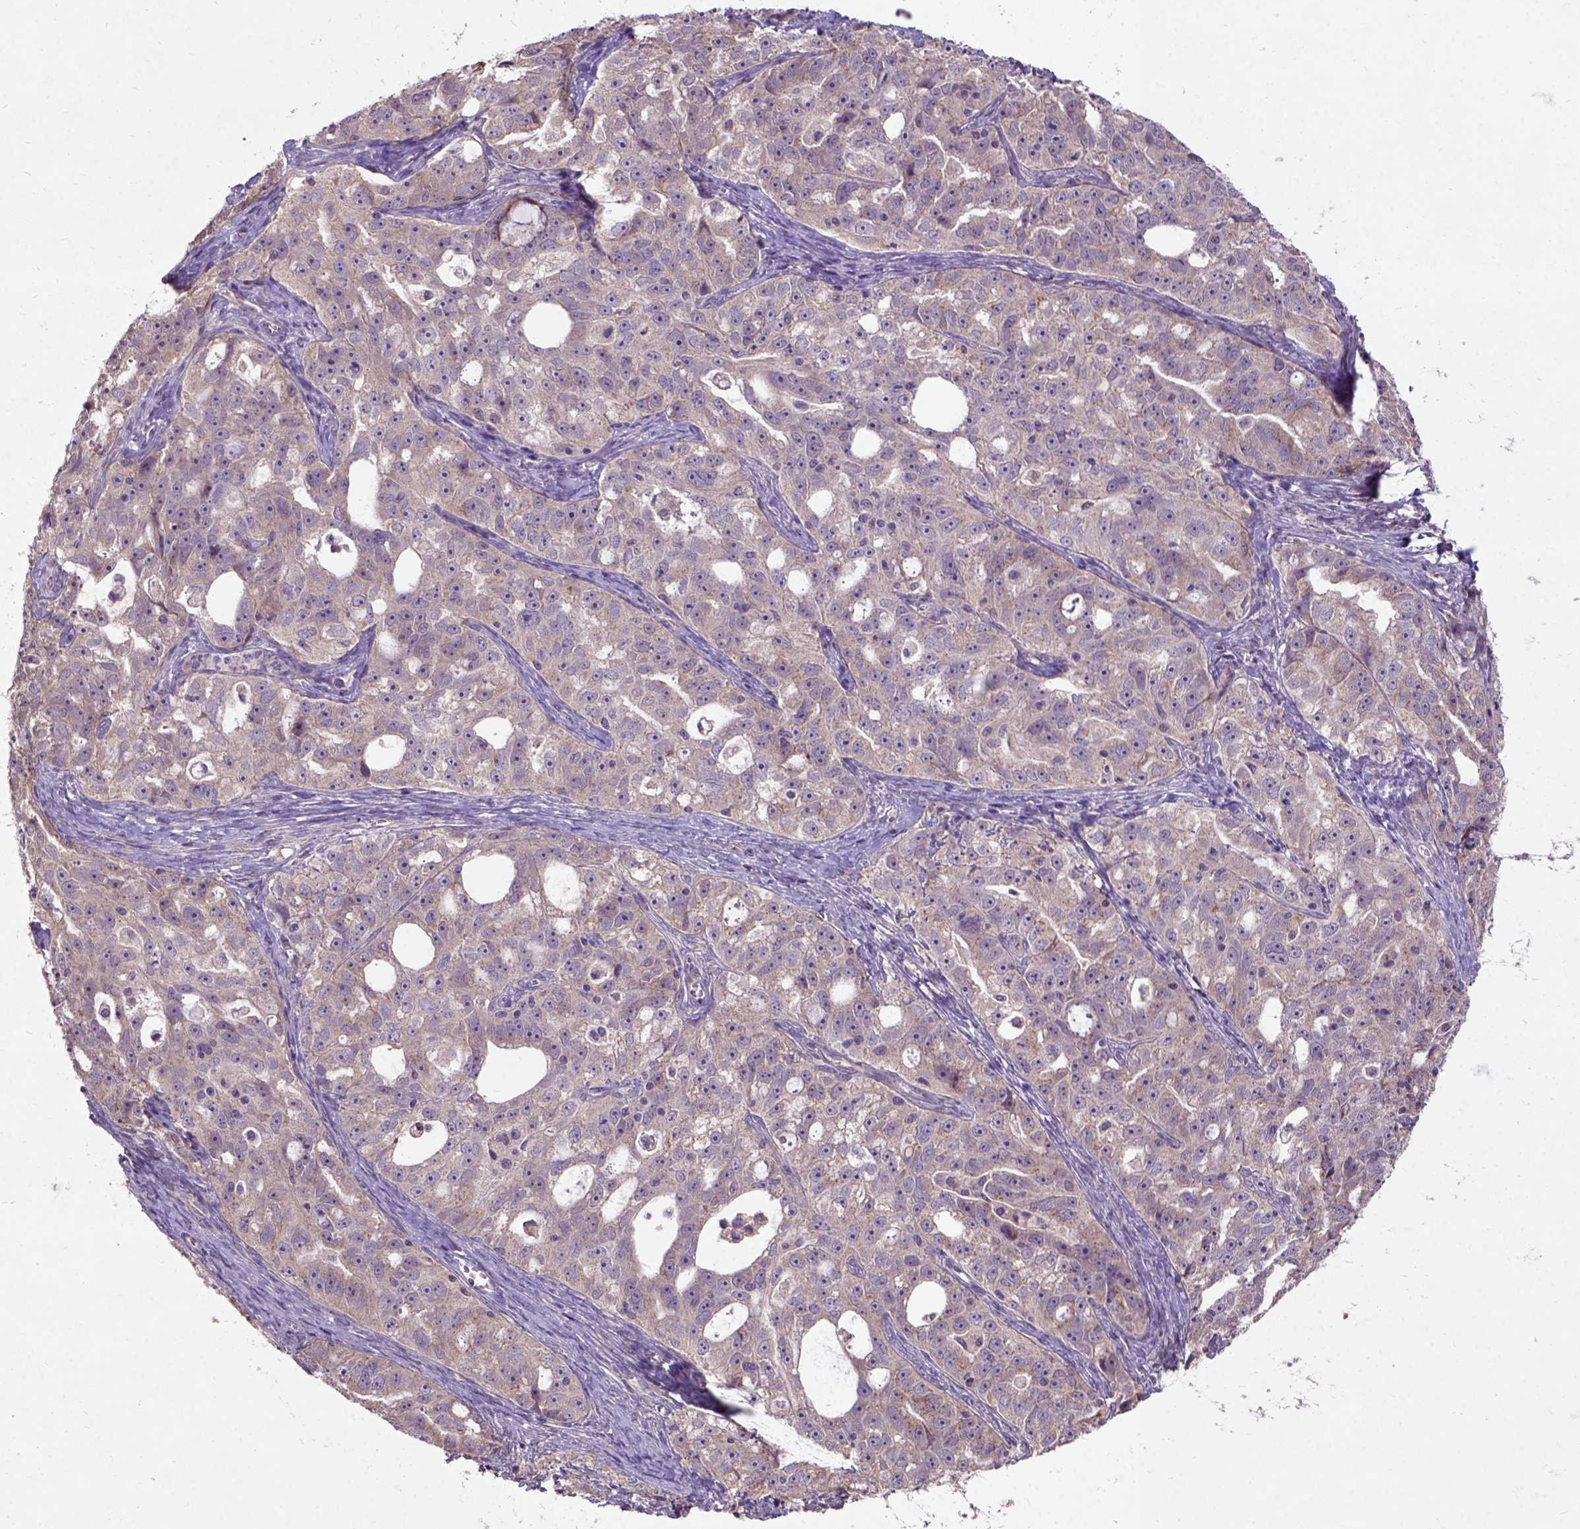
{"staining": {"intensity": "moderate", "quantity": ">75%", "location": "cytoplasmic/membranous"}, "tissue": "ovarian cancer", "cell_type": "Tumor cells", "image_type": "cancer", "snomed": [{"axis": "morphology", "description": "Cystadenocarcinoma, serous, NOS"}, {"axis": "topography", "description": "Ovary"}], "caption": "Human ovarian cancer stained for a protein (brown) displays moderate cytoplasmic/membranous positive staining in approximately >75% of tumor cells.", "gene": "KBTBD8", "patient": {"sex": "female", "age": 51}}